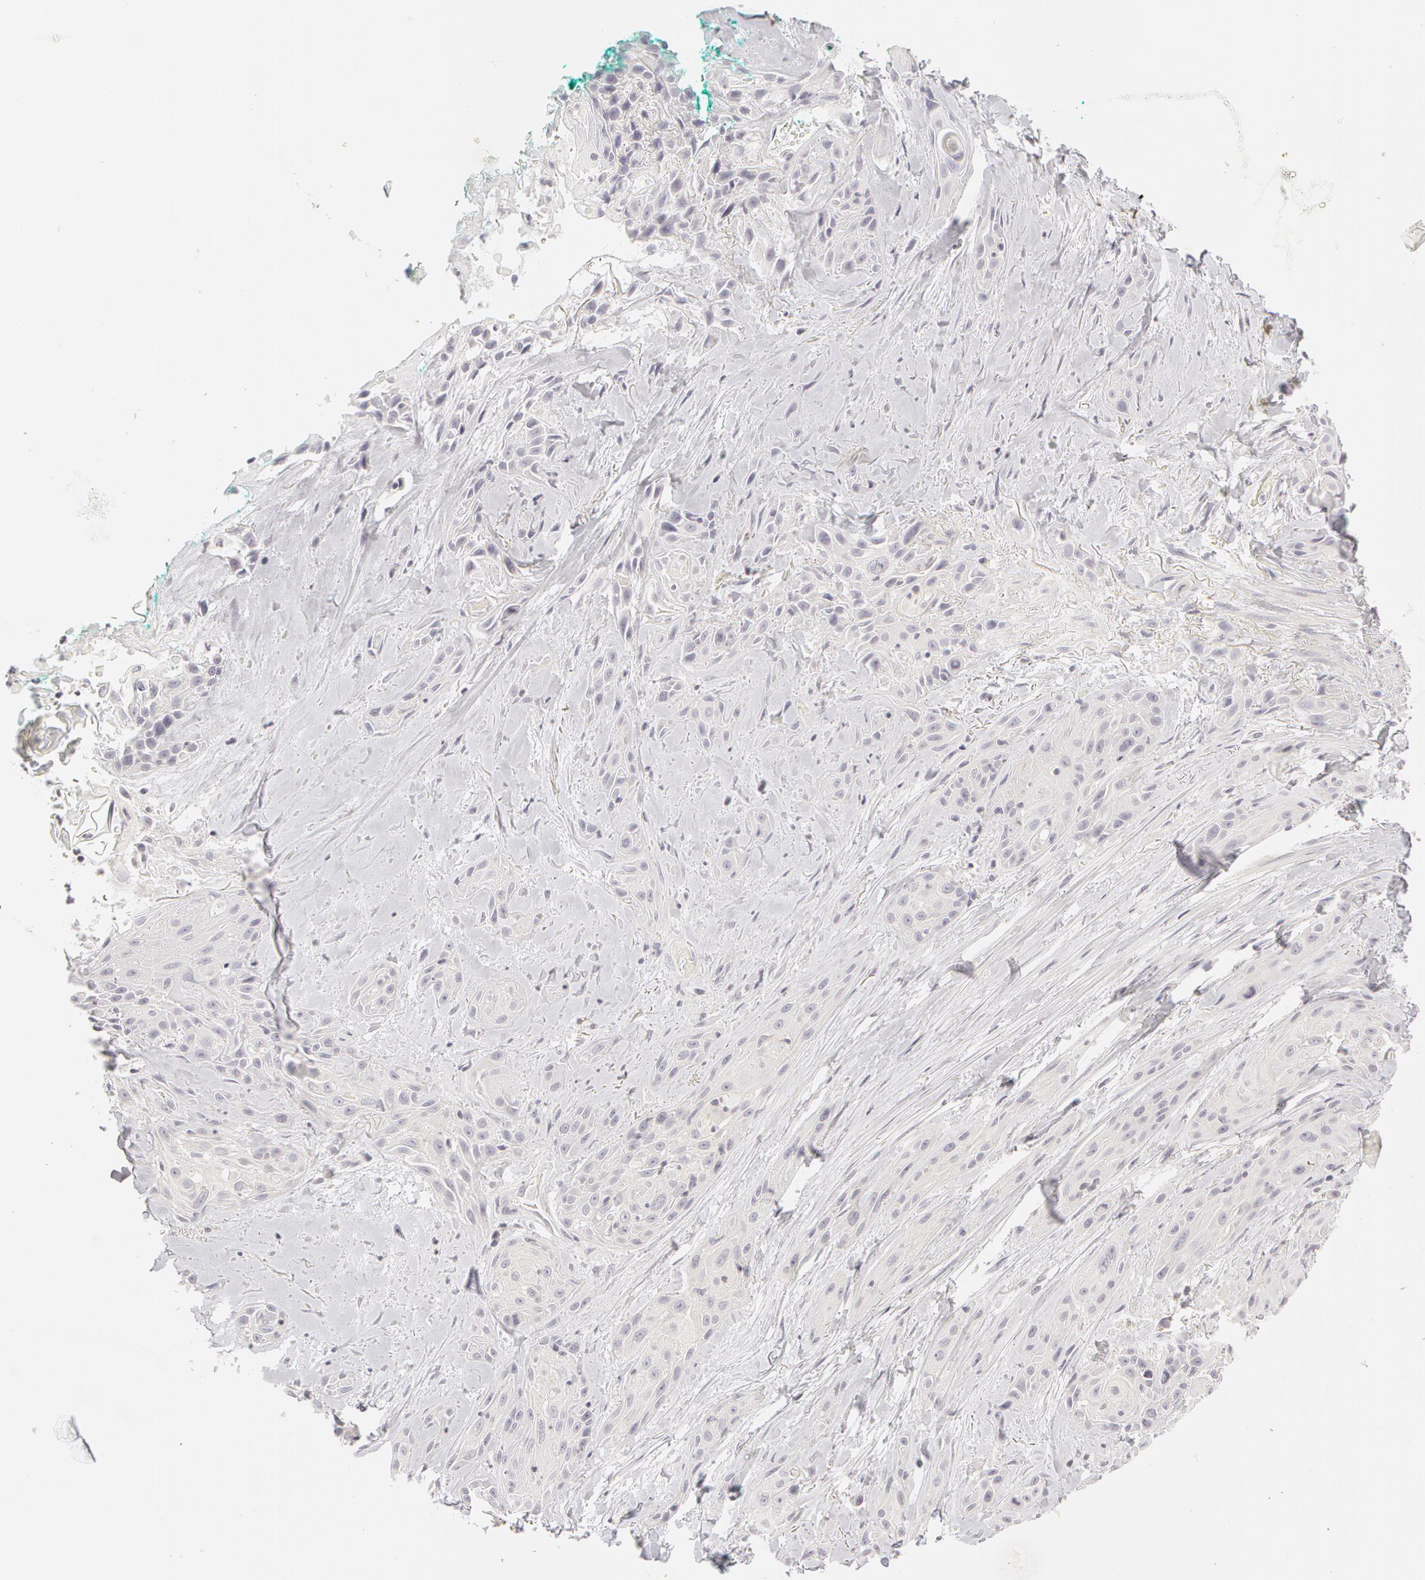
{"staining": {"intensity": "negative", "quantity": "none", "location": "none"}, "tissue": "skin cancer", "cell_type": "Tumor cells", "image_type": "cancer", "snomed": [{"axis": "morphology", "description": "Squamous cell carcinoma, NOS"}, {"axis": "topography", "description": "Skin"}, {"axis": "topography", "description": "Anal"}], "caption": "Immunohistochemistry (IHC) micrograph of human skin cancer stained for a protein (brown), which shows no staining in tumor cells. Brightfield microscopy of IHC stained with DAB (brown) and hematoxylin (blue), captured at high magnification.", "gene": "ABCB1", "patient": {"sex": "male", "age": 64}}